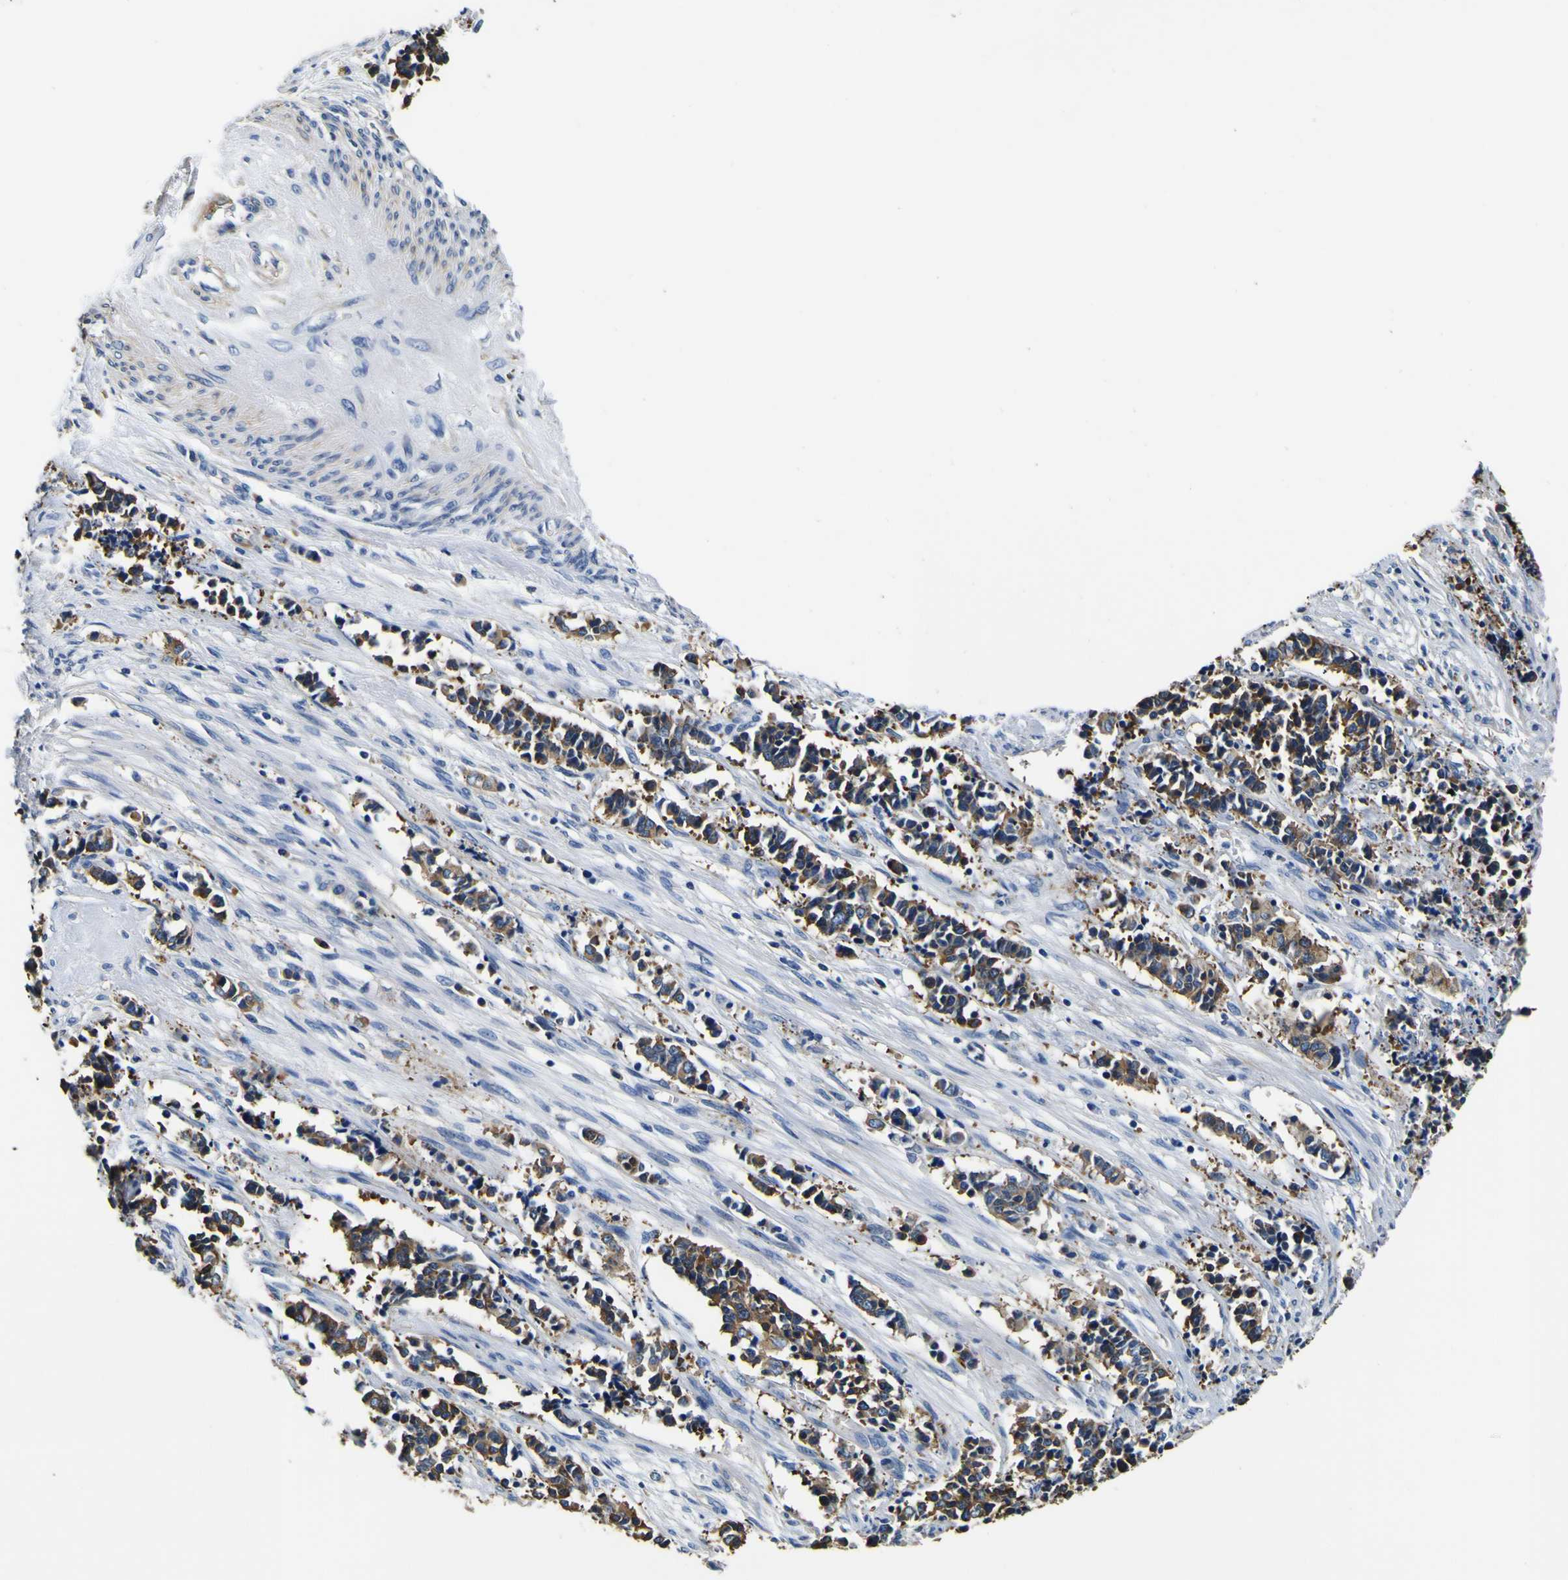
{"staining": {"intensity": "moderate", "quantity": ">75%", "location": "cytoplasmic/membranous"}, "tissue": "cervical cancer", "cell_type": "Tumor cells", "image_type": "cancer", "snomed": [{"axis": "morphology", "description": "Normal tissue, NOS"}, {"axis": "morphology", "description": "Squamous cell carcinoma, NOS"}, {"axis": "topography", "description": "Cervix"}], "caption": "Immunohistochemical staining of human cervical cancer (squamous cell carcinoma) shows medium levels of moderate cytoplasmic/membranous protein positivity in approximately >75% of tumor cells.", "gene": "TUBA1B", "patient": {"sex": "female", "age": 35}}